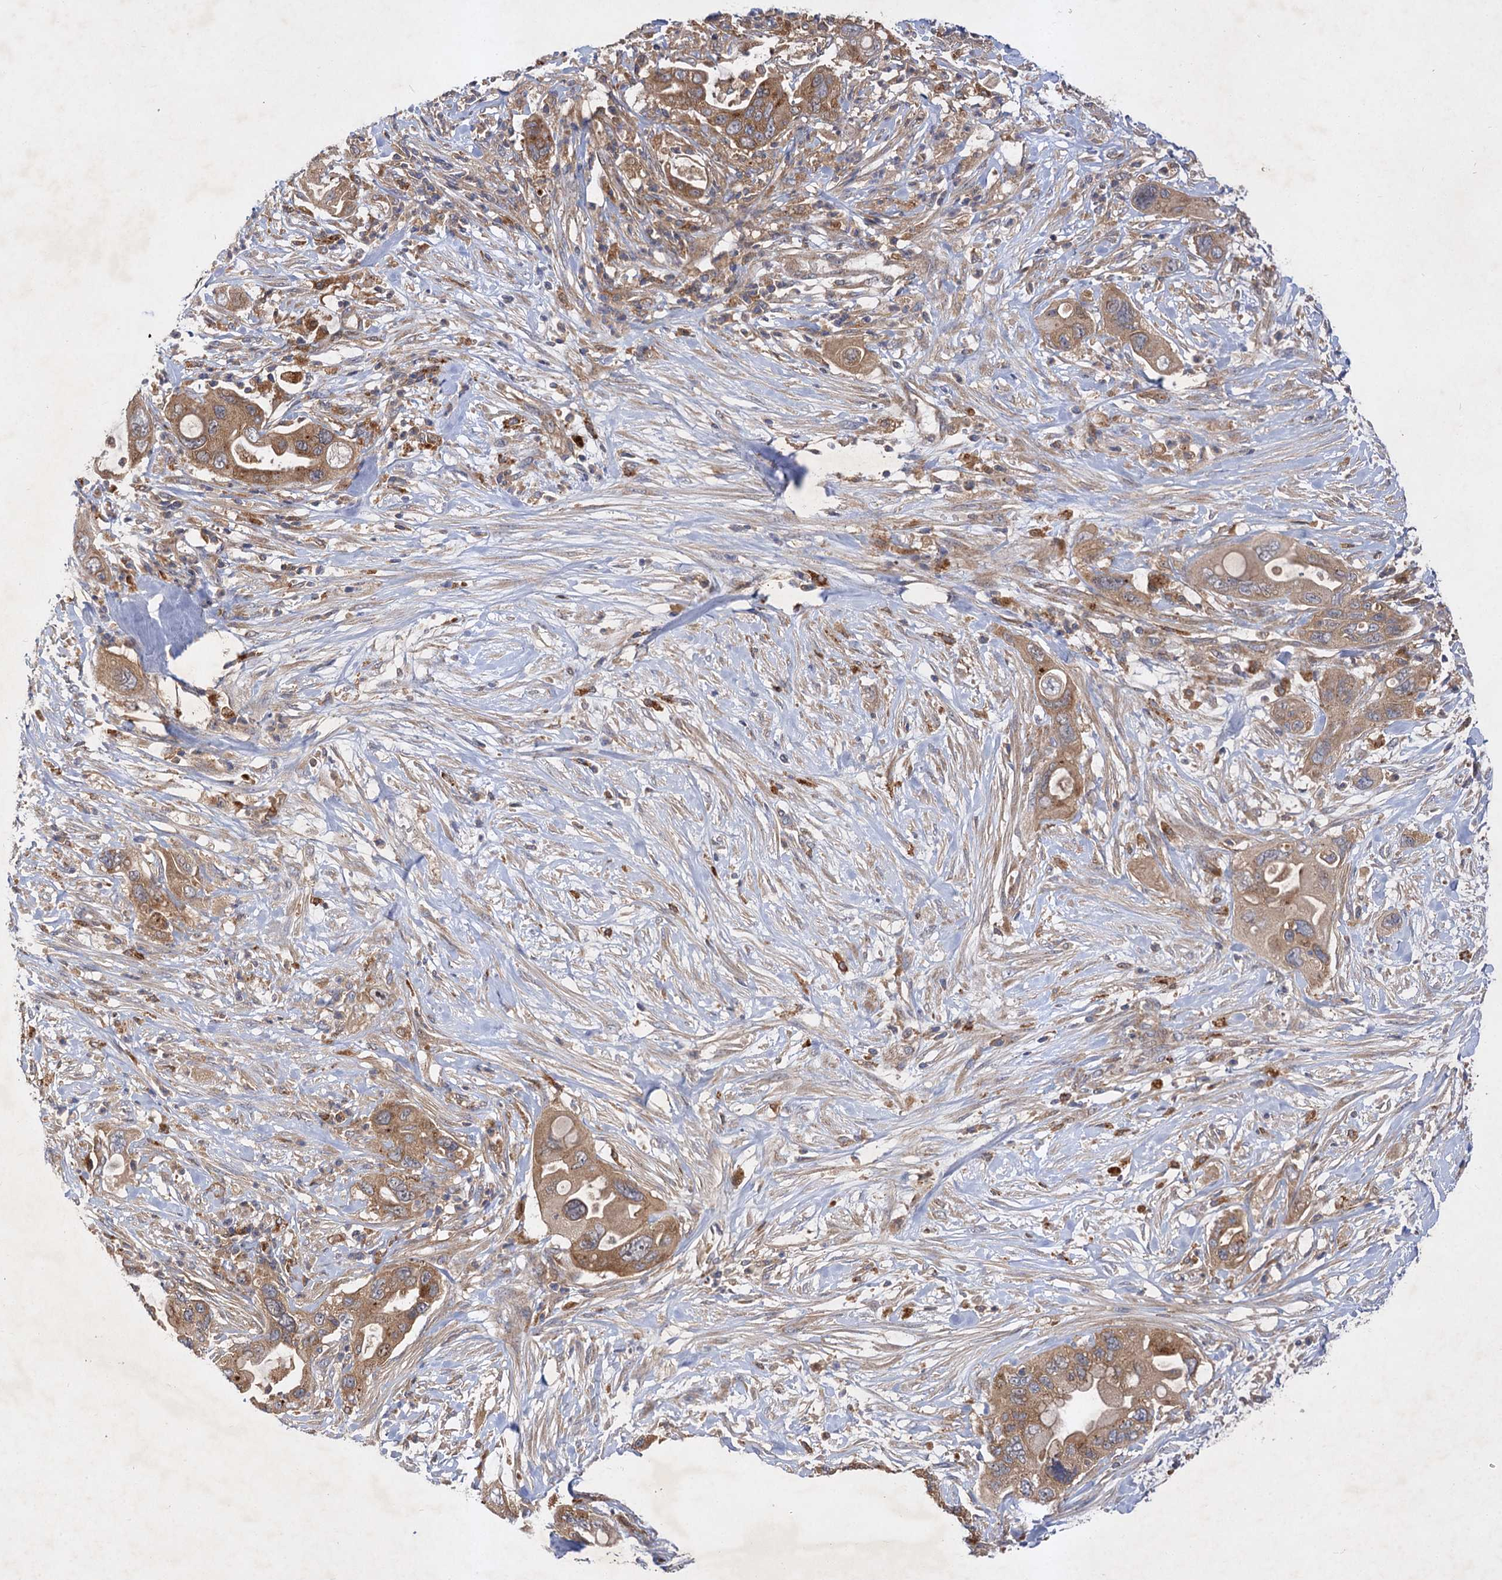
{"staining": {"intensity": "moderate", "quantity": ">75%", "location": "cytoplasmic/membranous"}, "tissue": "pancreatic cancer", "cell_type": "Tumor cells", "image_type": "cancer", "snomed": [{"axis": "morphology", "description": "Adenocarcinoma, NOS"}, {"axis": "topography", "description": "Pancreas"}], "caption": "This is a micrograph of IHC staining of adenocarcinoma (pancreatic), which shows moderate staining in the cytoplasmic/membranous of tumor cells.", "gene": "PATL1", "patient": {"sex": "female", "age": 71}}